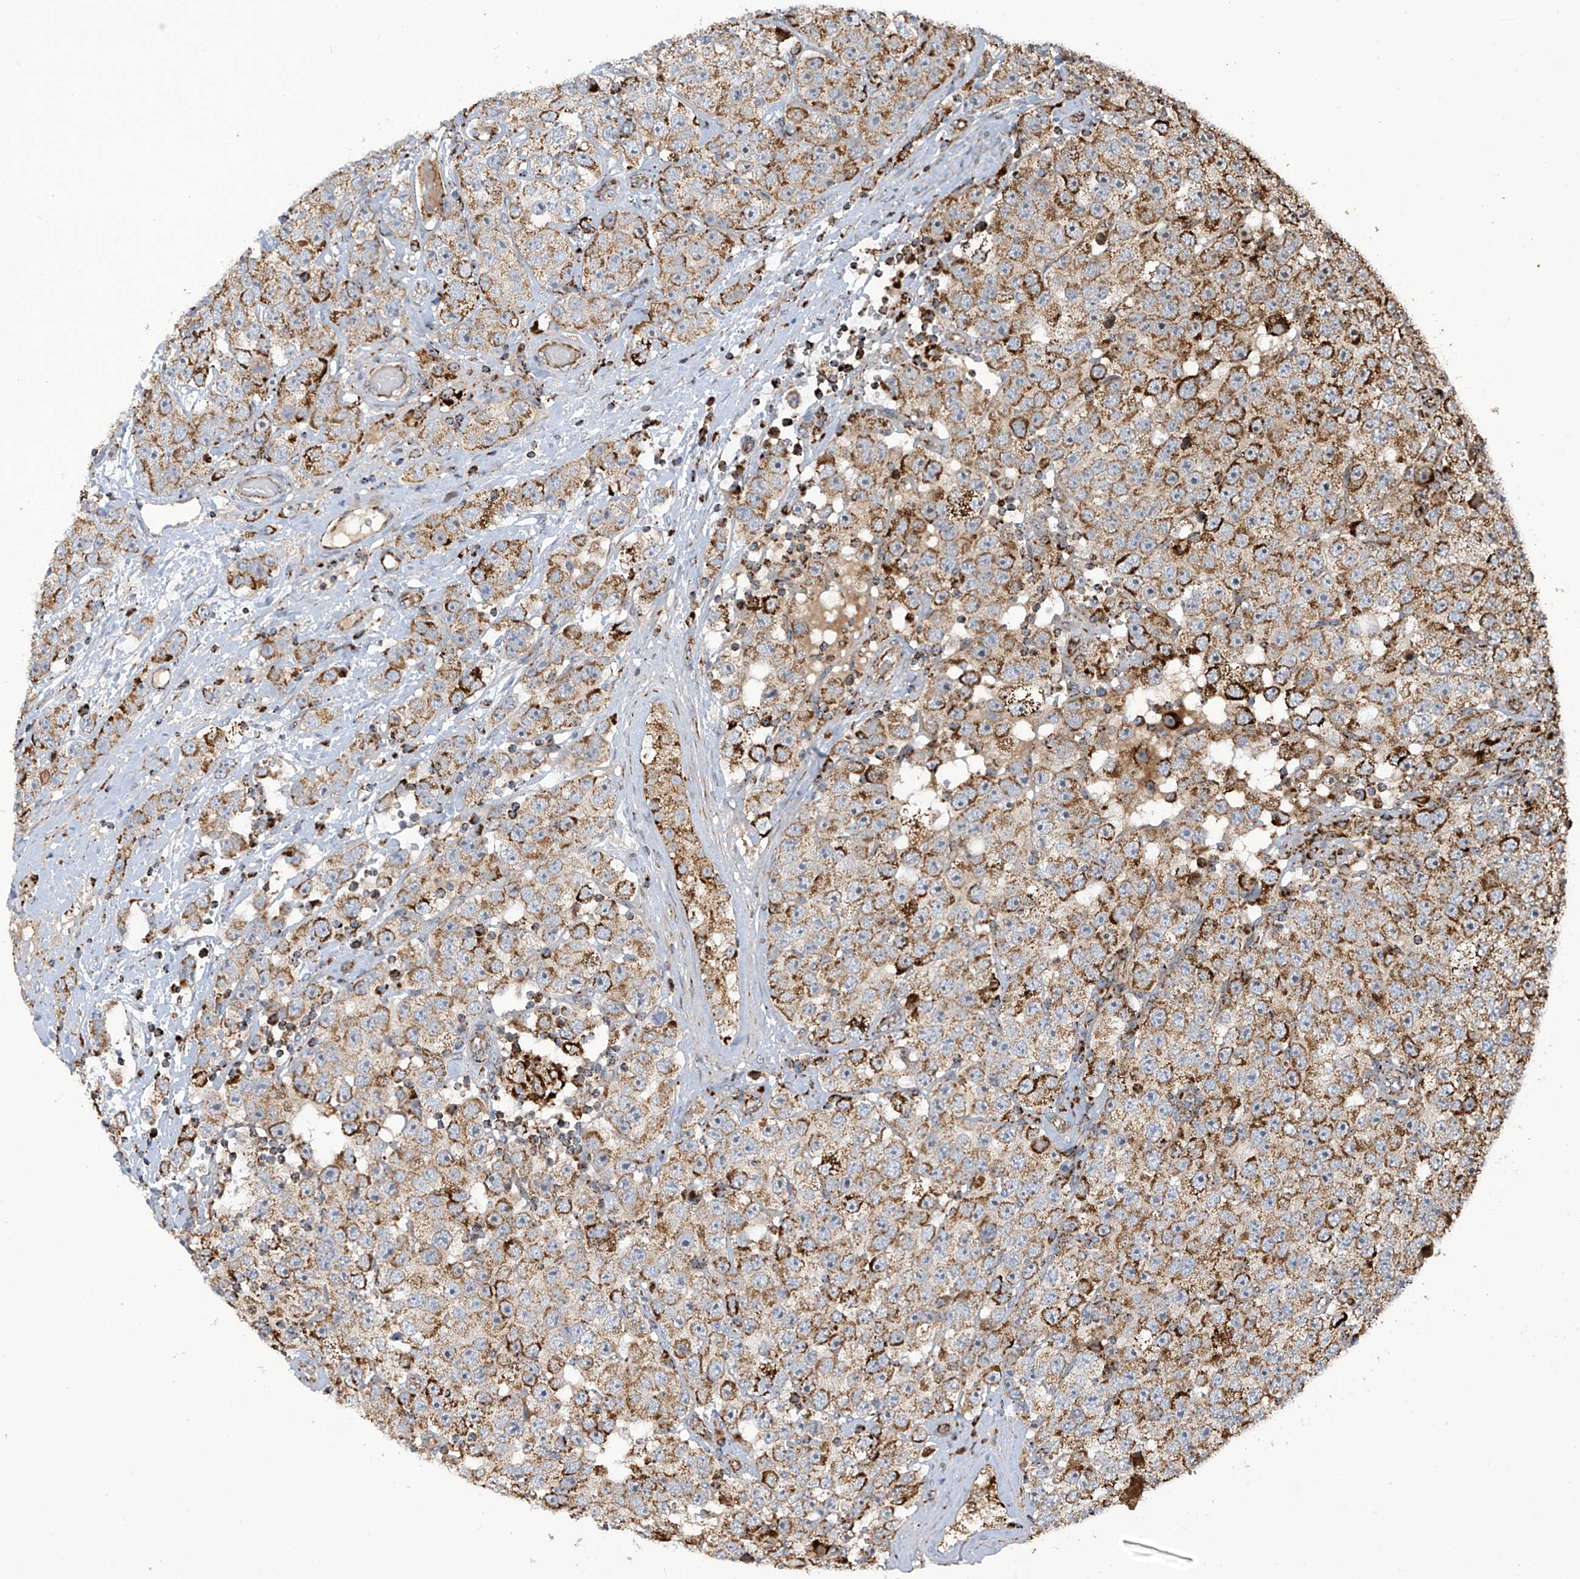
{"staining": {"intensity": "moderate", "quantity": ">75%", "location": "cytoplasmic/membranous"}, "tissue": "testis cancer", "cell_type": "Tumor cells", "image_type": "cancer", "snomed": [{"axis": "morphology", "description": "Seminoma, NOS"}, {"axis": "topography", "description": "Testis"}], "caption": "IHC of human seminoma (testis) displays medium levels of moderate cytoplasmic/membranous expression in approximately >75% of tumor cells.", "gene": "COX10", "patient": {"sex": "male", "age": 28}}